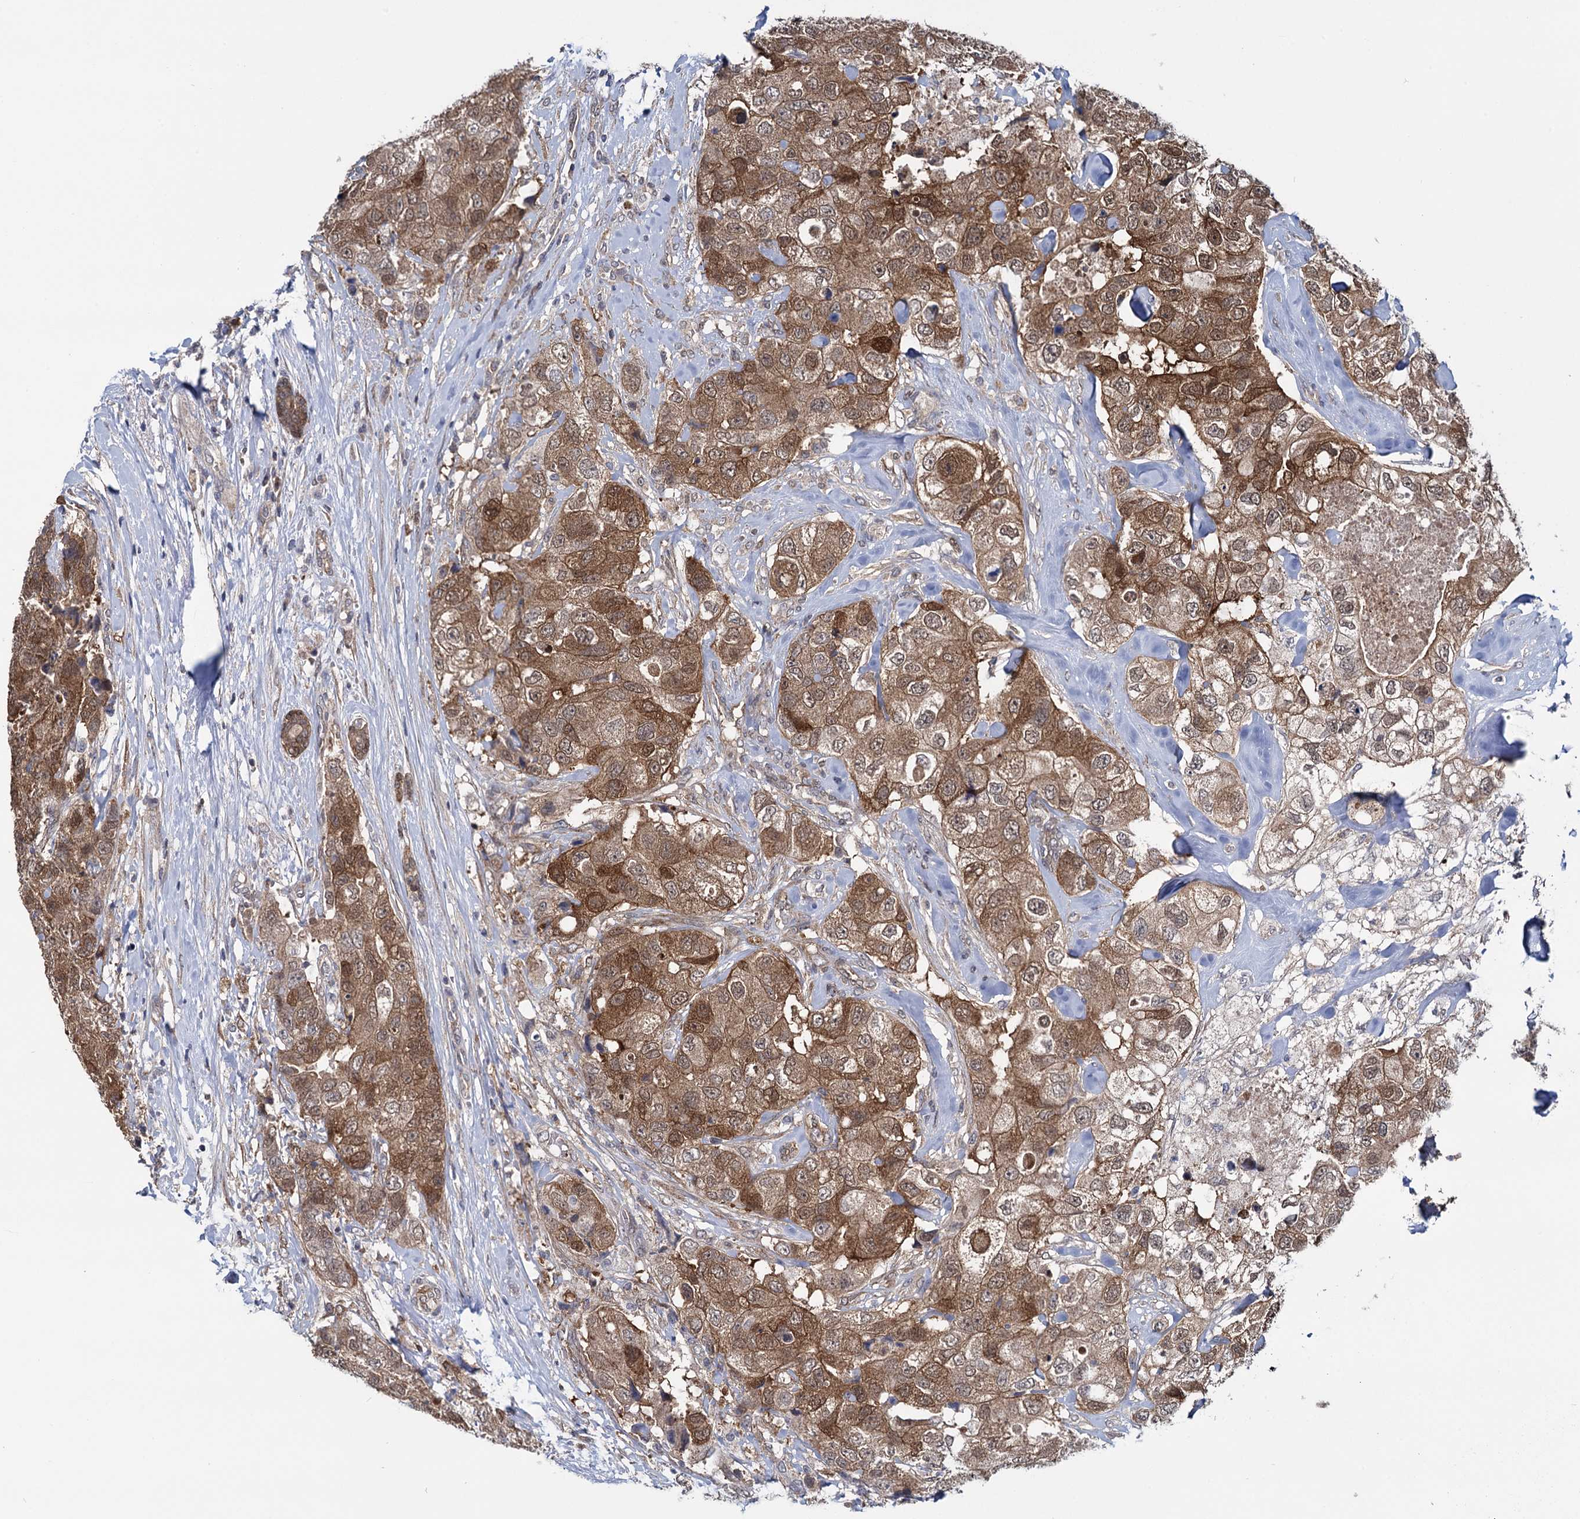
{"staining": {"intensity": "moderate", "quantity": ">75%", "location": "cytoplasmic/membranous,nuclear"}, "tissue": "breast cancer", "cell_type": "Tumor cells", "image_type": "cancer", "snomed": [{"axis": "morphology", "description": "Duct carcinoma"}, {"axis": "topography", "description": "Breast"}], "caption": "Immunohistochemical staining of human breast cancer exhibits medium levels of moderate cytoplasmic/membranous and nuclear protein staining in about >75% of tumor cells.", "gene": "GLO1", "patient": {"sex": "female", "age": 62}}